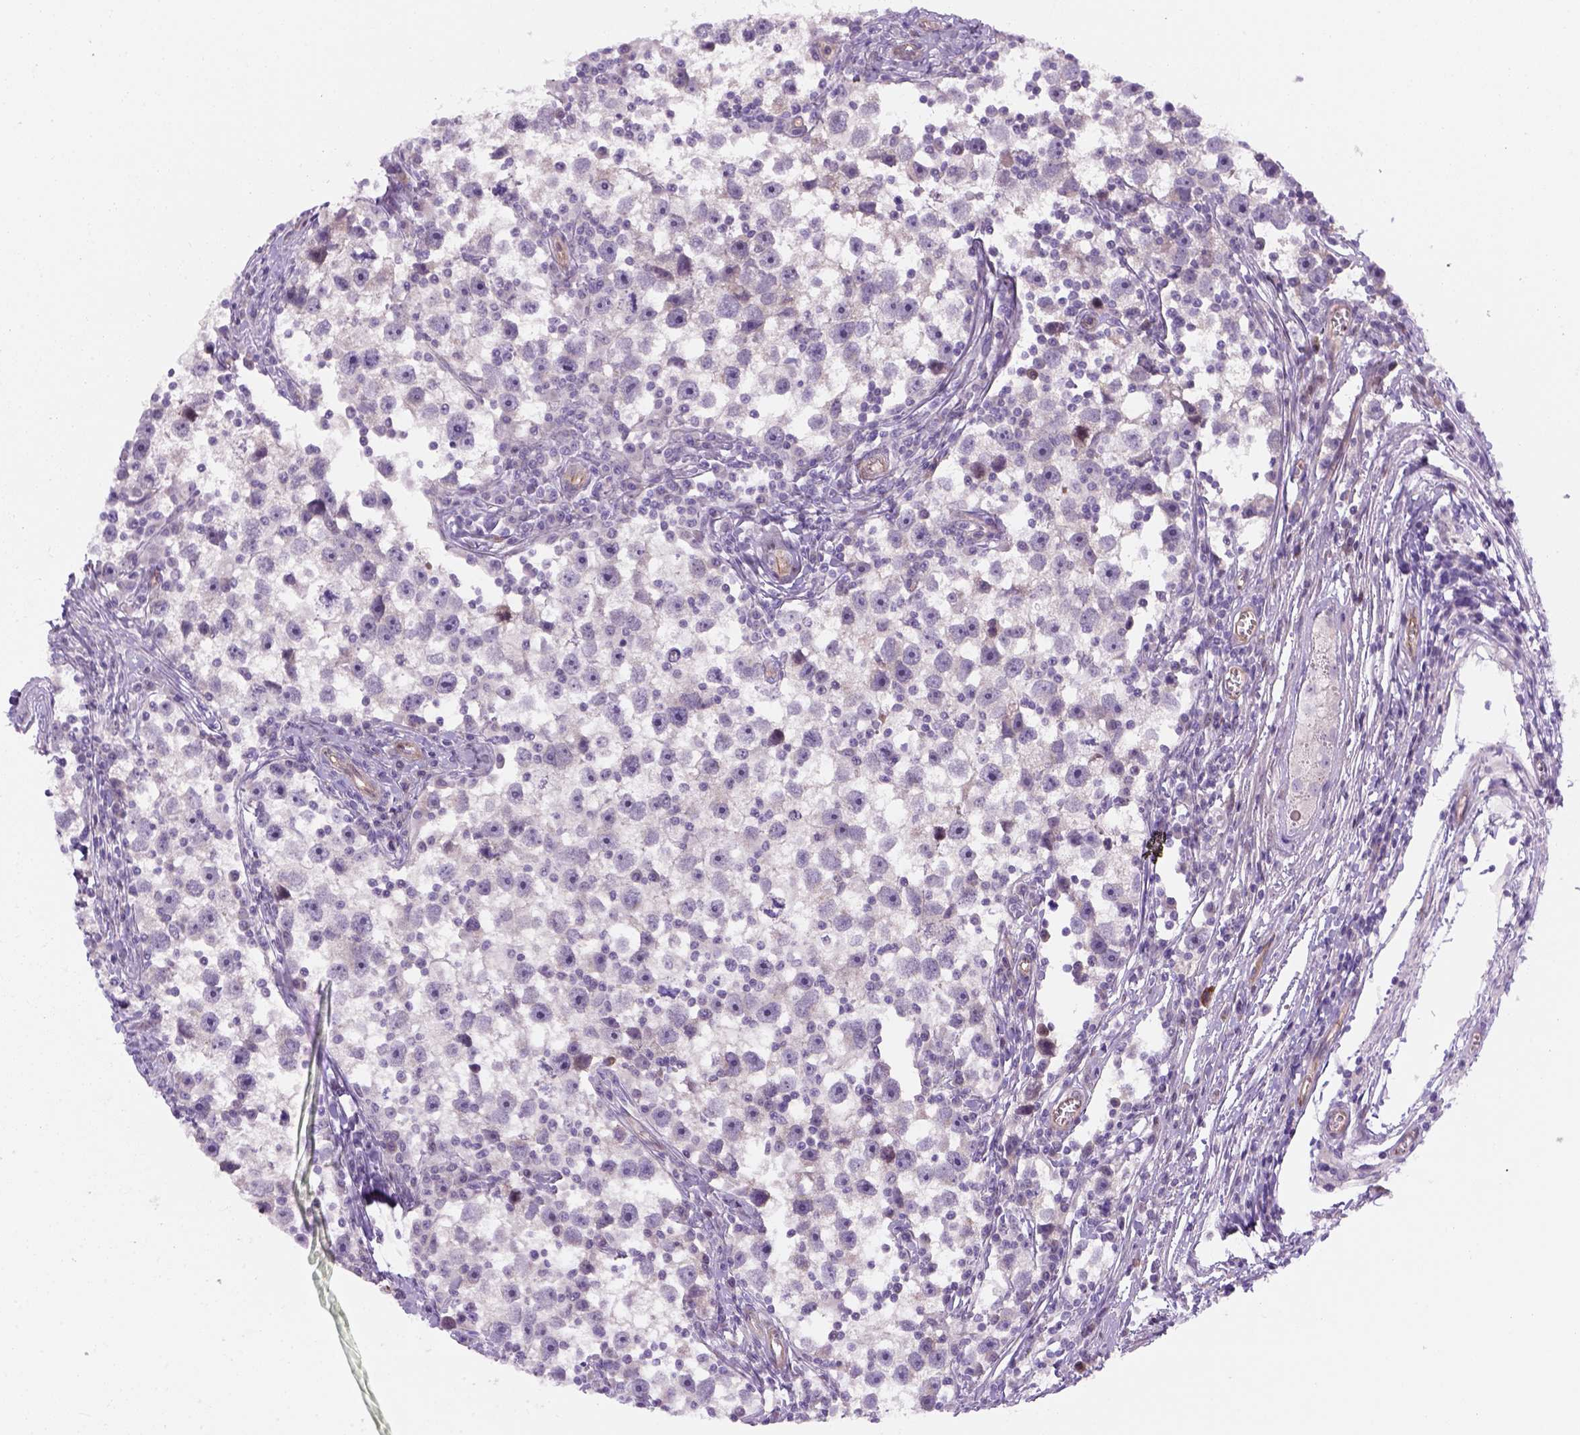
{"staining": {"intensity": "negative", "quantity": "none", "location": "none"}, "tissue": "testis cancer", "cell_type": "Tumor cells", "image_type": "cancer", "snomed": [{"axis": "morphology", "description": "Seminoma, NOS"}, {"axis": "topography", "description": "Testis"}], "caption": "There is no significant expression in tumor cells of testis seminoma. (Brightfield microscopy of DAB immunohistochemistry (IHC) at high magnification).", "gene": "VSTM5", "patient": {"sex": "male", "age": 30}}